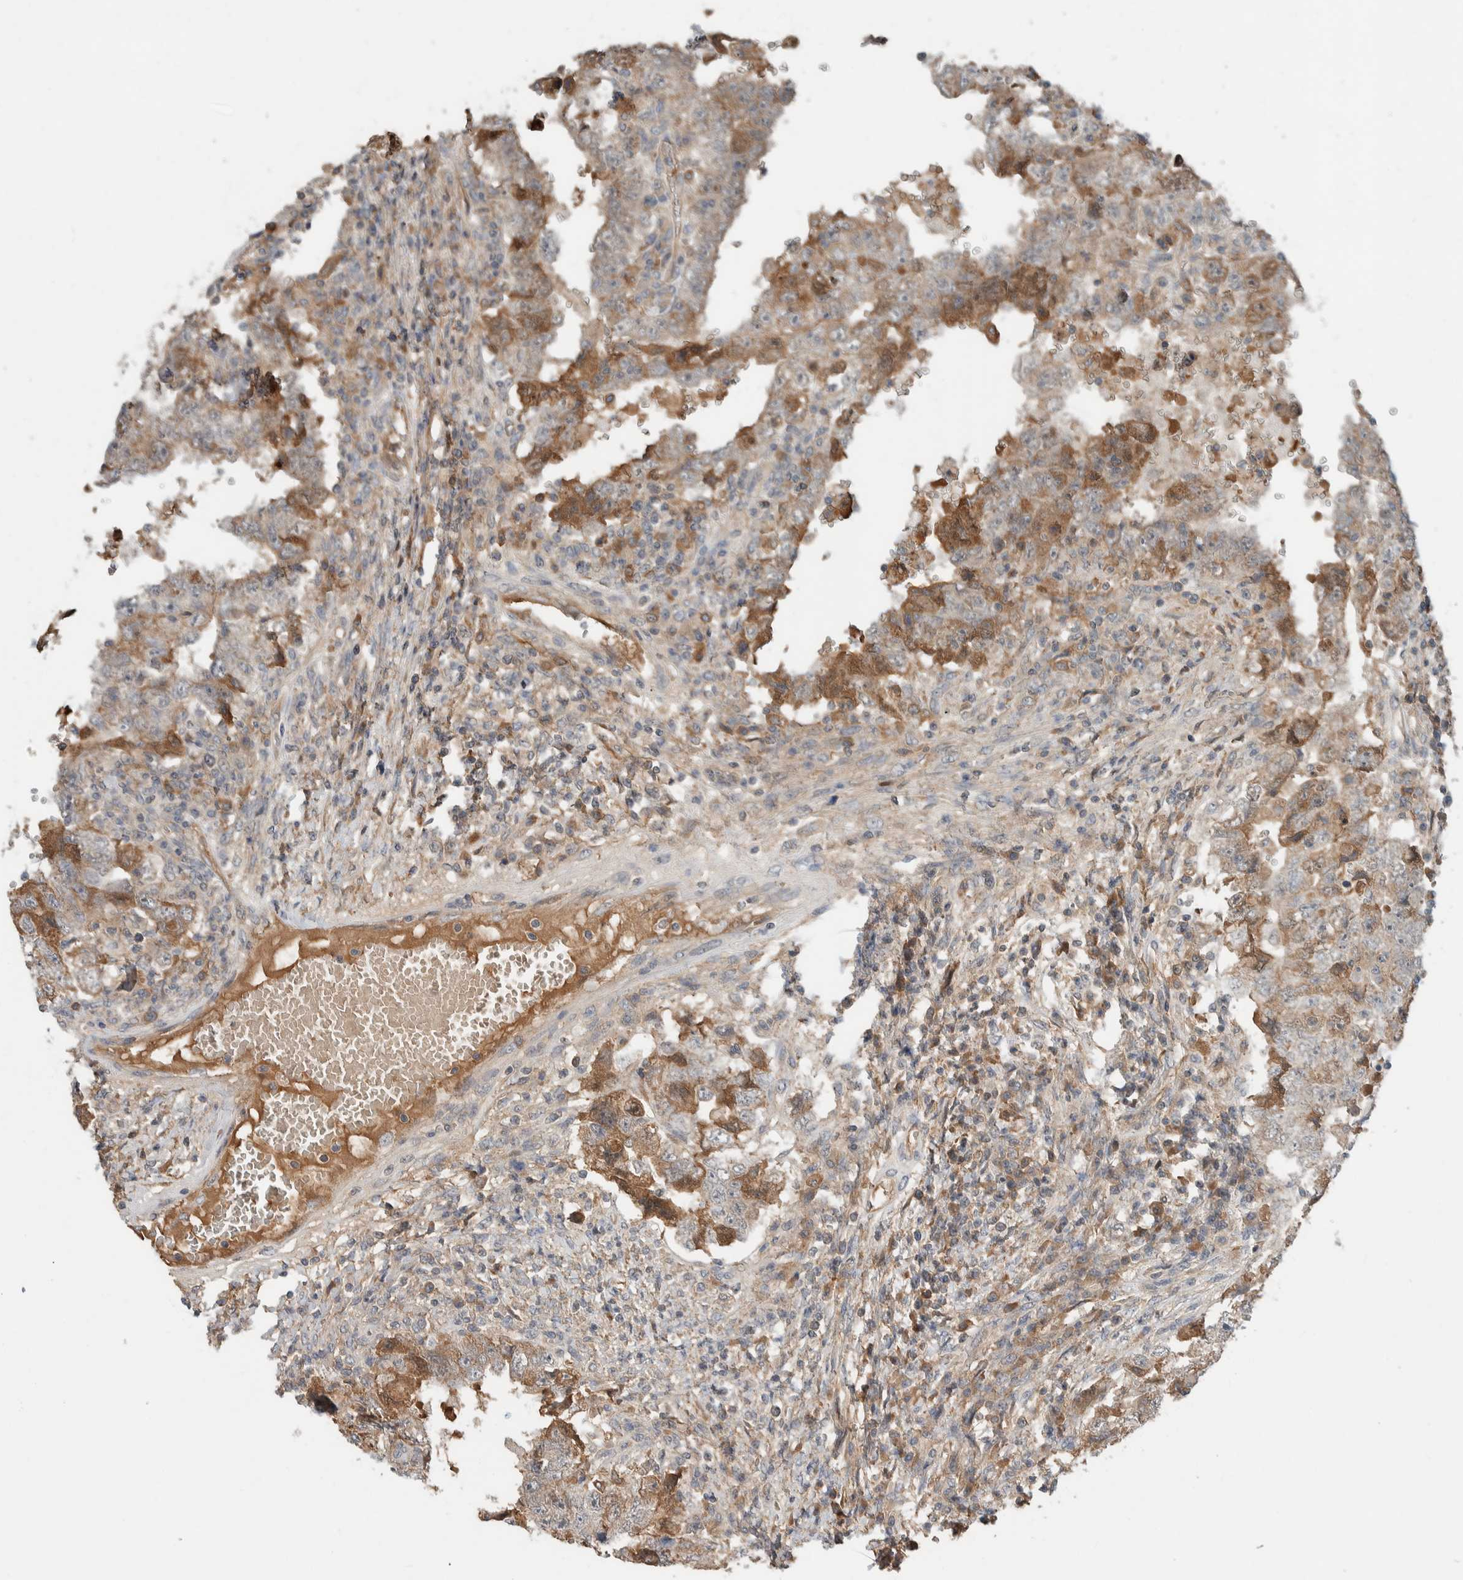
{"staining": {"intensity": "moderate", "quantity": "25%-75%", "location": "cytoplasmic/membranous"}, "tissue": "testis cancer", "cell_type": "Tumor cells", "image_type": "cancer", "snomed": [{"axis": "morphology", "description": "Carcinoma, Embryonal, NOS"}, {"axis": "topography", "description": "Testis"}], "caption": "Testis cancer stained with DAB (3,3'-diaminobenzidine) immunohistochemistry displays medium levels of moderate cytoplasmic/membranous positivity in approximately 25%-75% of tumor cells. (DAB IHC with brightfield microscopy, high magnification).", "gene": "ARMC7", "patient": {"sex": "male", "age": 26}}